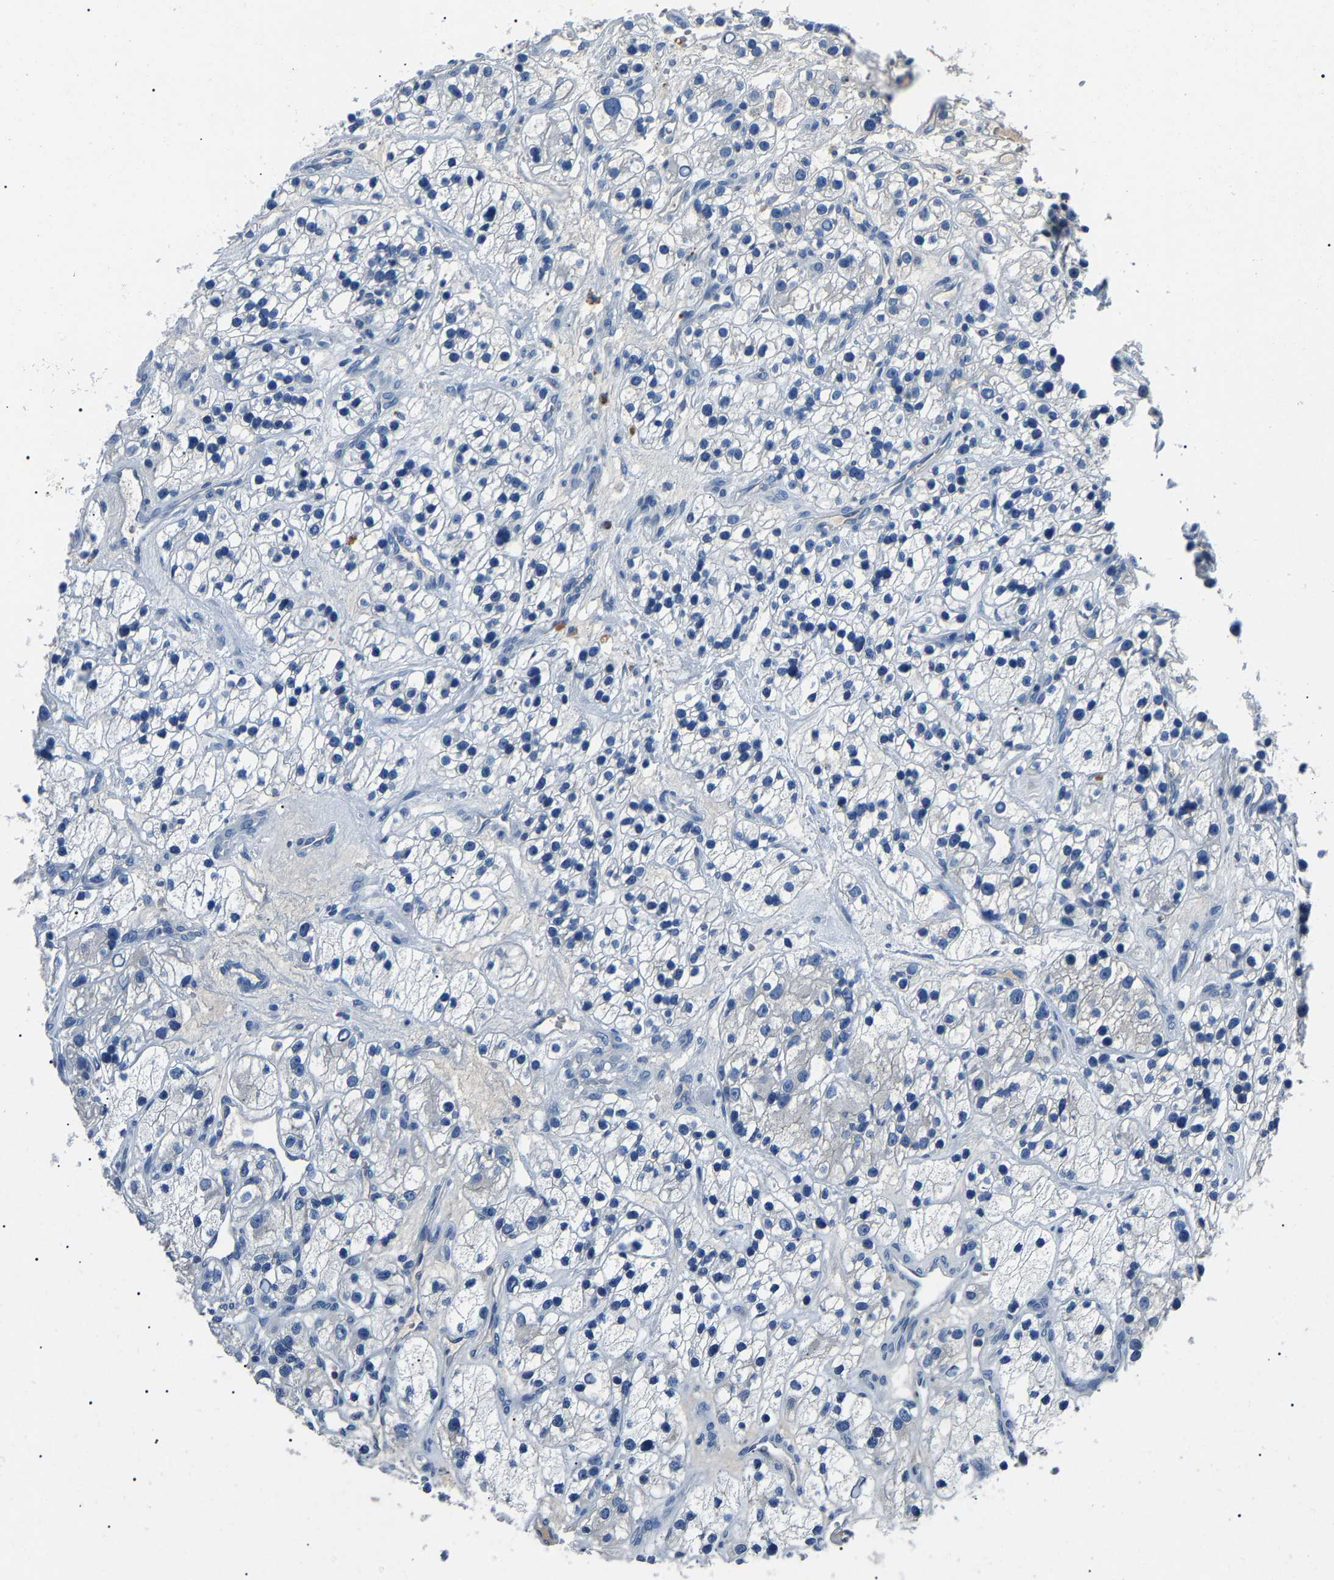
{"staining": {"intensity": "negative", "quantity": "none", "location": "none"}, "tissue": "renal cancer", "cell_type": "Tumor cells", "image_type": "cancer", "snomed": [{"axis": "morphology", "description": "Adenocarcinoma, NOS"}, {"axis": "topography", "description": "Kidney"}], "caption": "IHC histopathology image of human renal cancer (adenocarcinoma) stained for a protein (brown), which exhibits no expression in tumor cells.", "gene": "KLK15", "patient": {"sex": "female", "age": 57}}